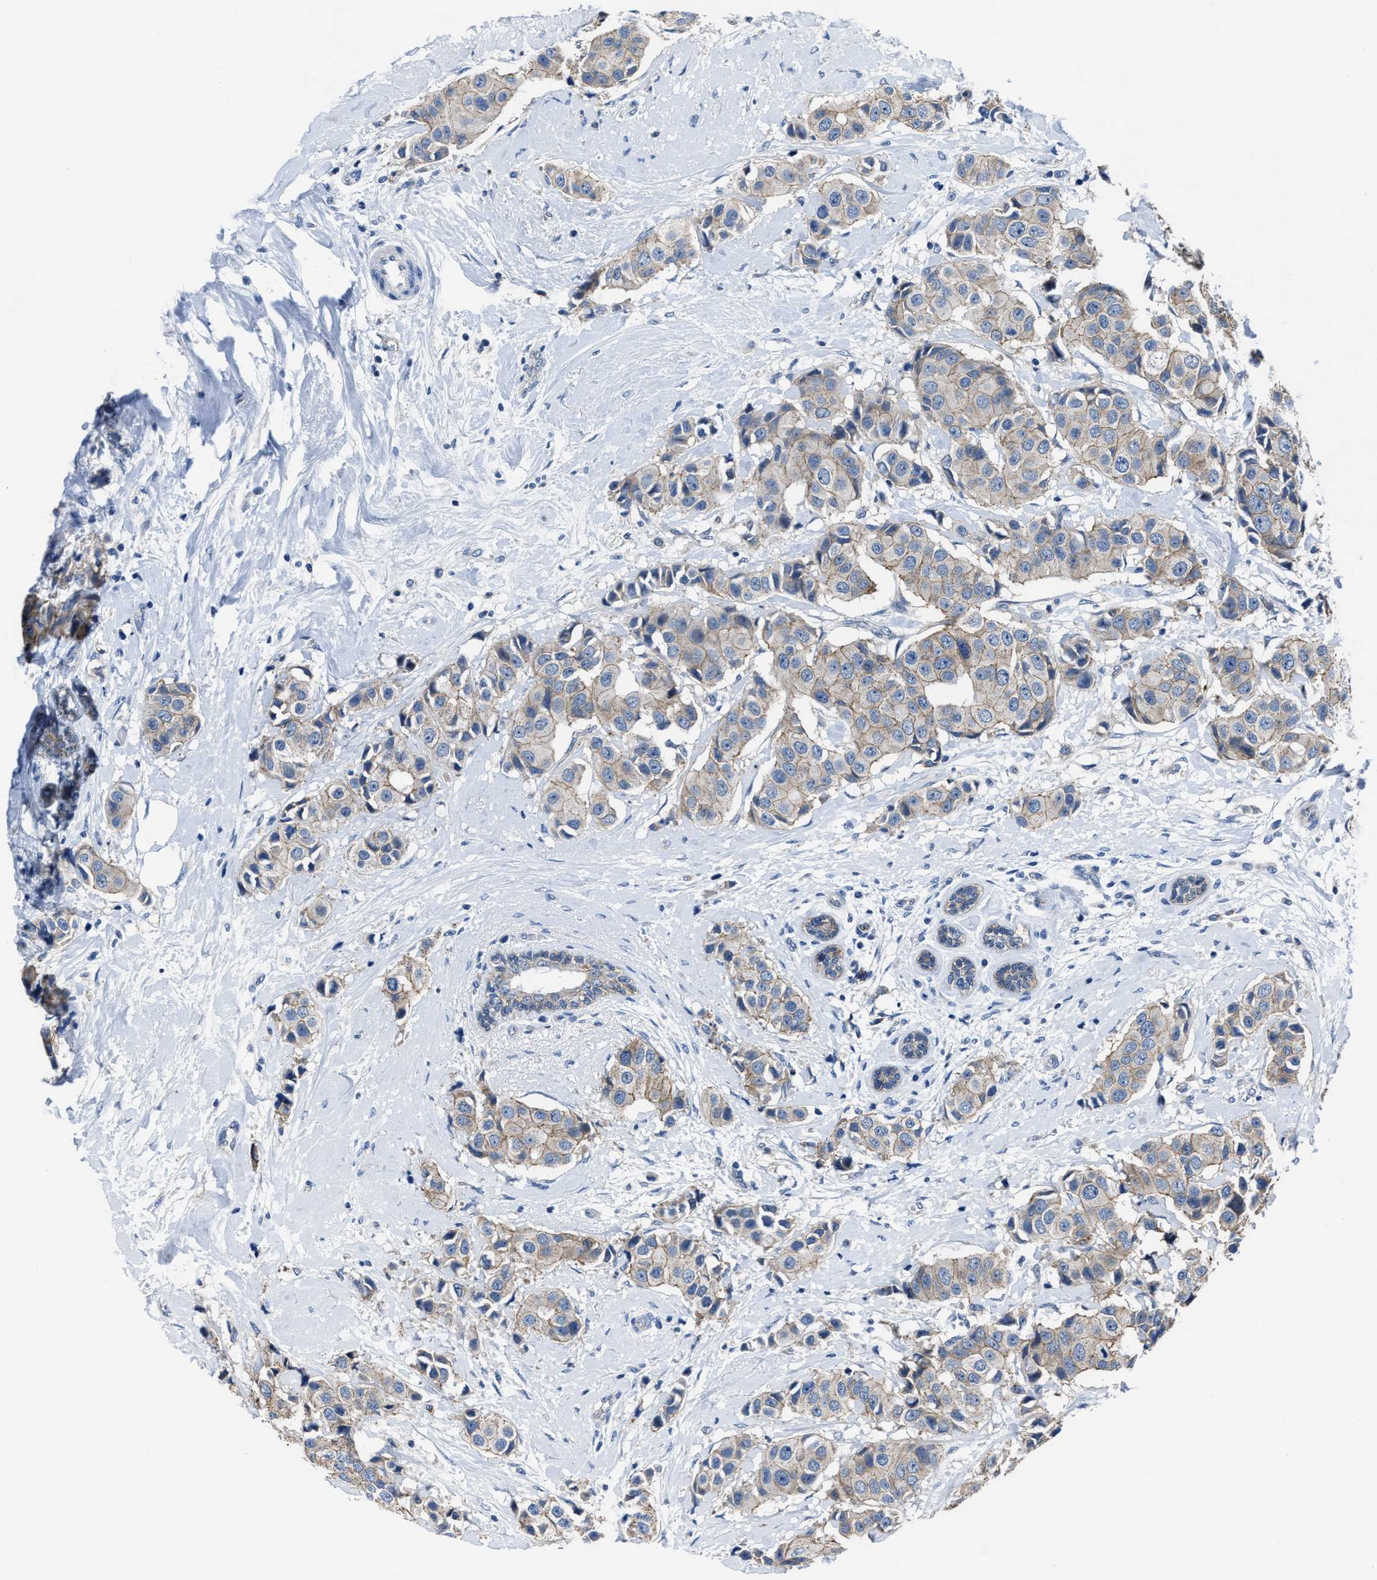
{"staining": {"intensity": "moderate", "quantity": "25%-75%", "location": "cytoplasmic/membranous"}, "tissue": "breast cancer", "cell_type": "Tumor cells", "image_type": "cancer", "snomed": [{"axis": "morphology", "description": "Normal tissue, NOS"}, {"axis": "morphology", "description": "Duct carcinoma"}, {"axis": "topography", "description": "Breast"}], "caption": "Human breast cancer (intraductal carcinoma) stained for a protein (brown) reveals moderate cytoplasmic/membranous positive positivity in about 25%-75% of tumor cells.", "gene": "GHITM", "patient": {"sex": "female", "age": 39}}